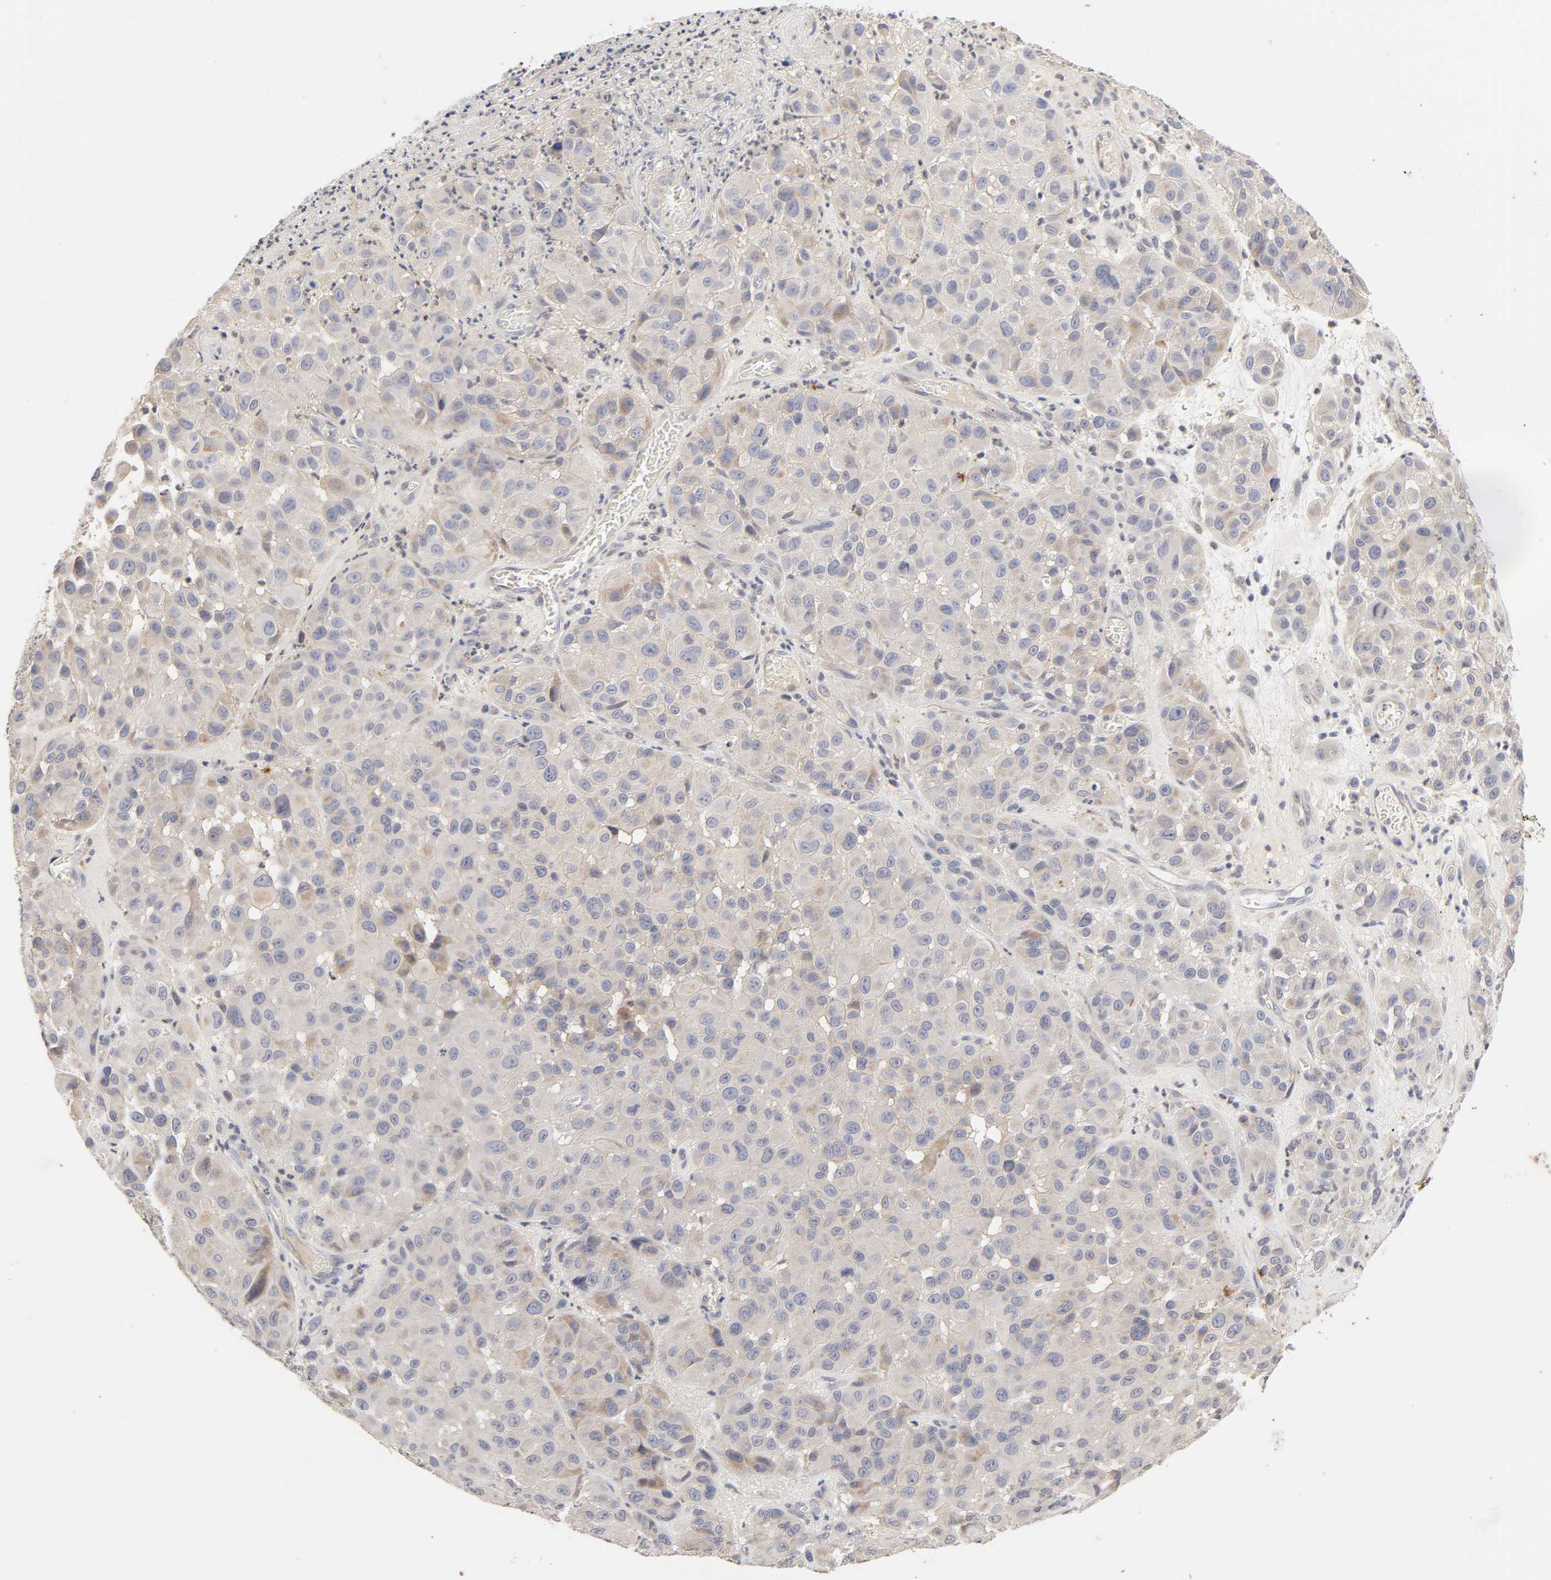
{"staining": {"intensity": "weak", "quantity": "<25%", "location": "cytoplasmic/membranous"}, "tissue": "melanoma", "cell_type": "Tumor cells", "image_type": "cancer", "snomed": [{"axis": "morphology", "description": "Malignant melanoma, NOS"}, {"axis": "topography", "description": "Skin"}], "caption": "High power microscopy micrograph of an immunohistochemistry (IHC) micrograph of malignant melanoma, revealing no significant expression in tumor cells.", "gene": "CXADR", "patient": {"sex": "male", "age": 76}}